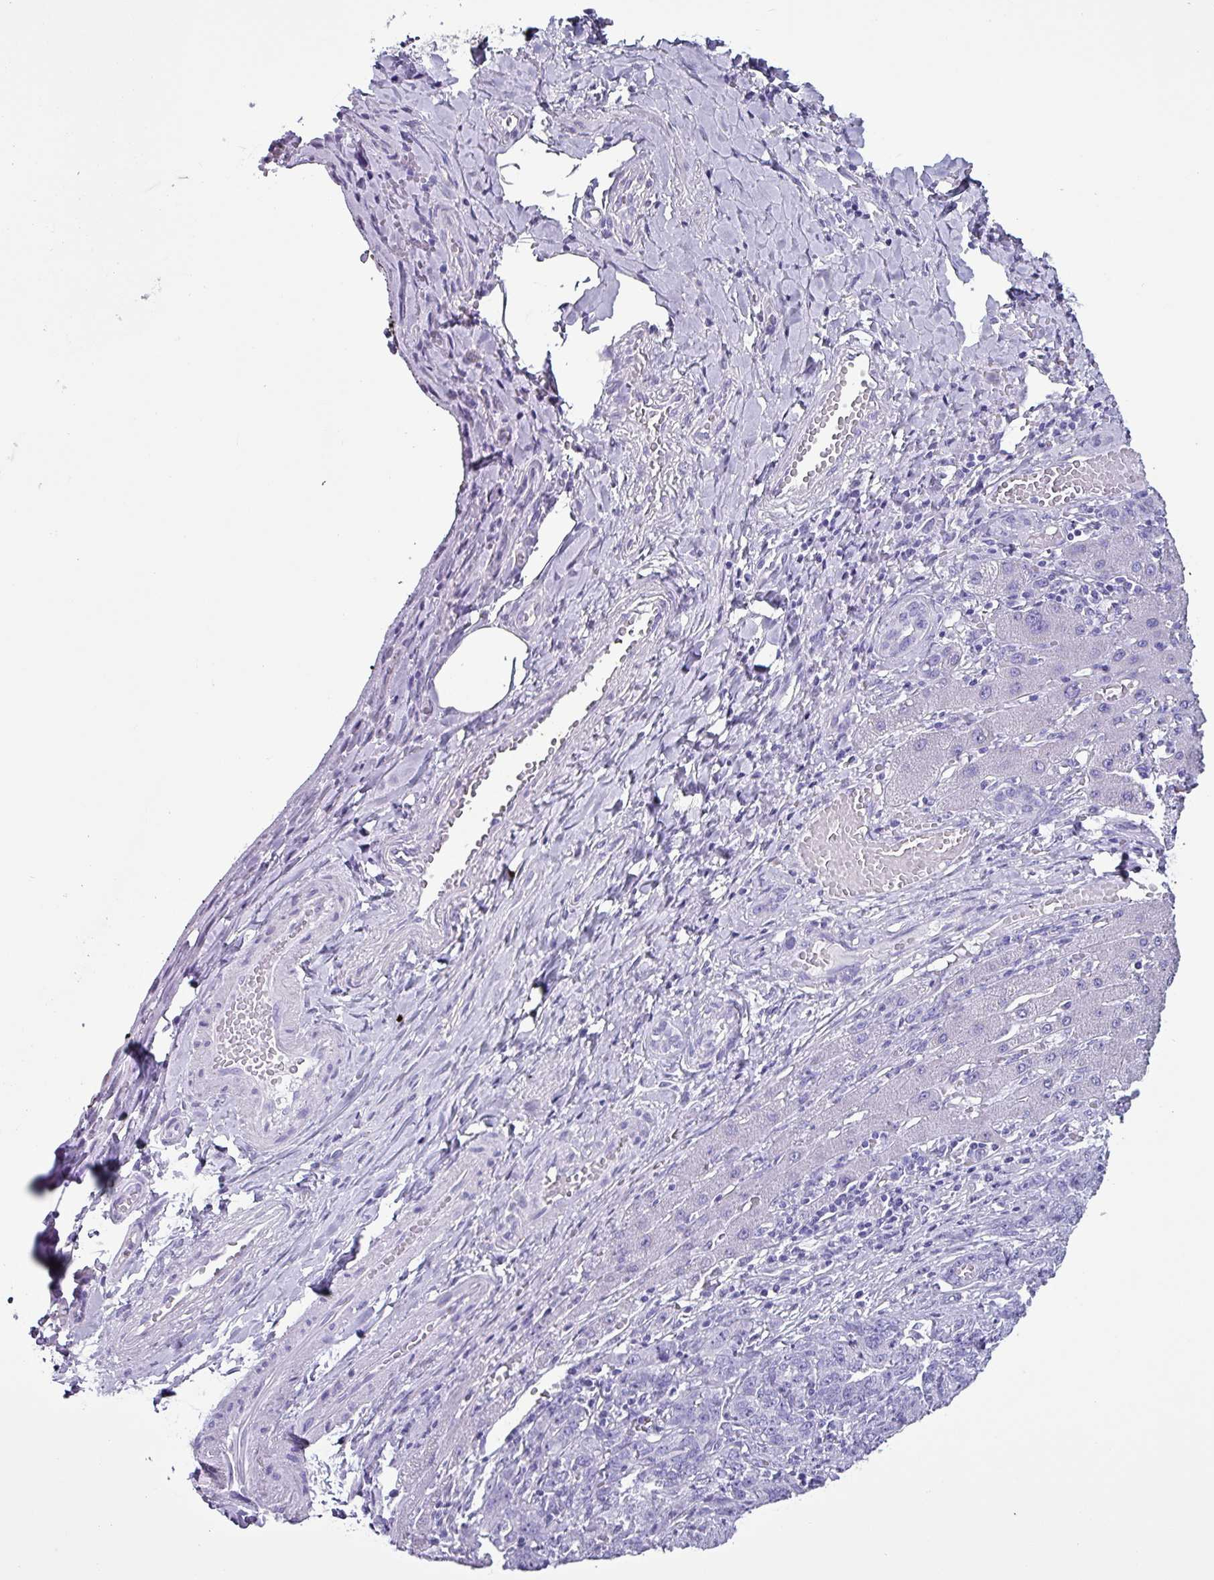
{"staining": {"intensity": "negative", "quantity": "none", "location": "none"}, "tissue": "liver cancer", "cell_type": "Tumor cells", "image_type": "cancer", "snomed": [{"axis": "morphology", "description": "Cholangiocarcinoma"}, {"axis": "topography", "description": "Liver"}], "caption": "A photomicrograph of liver cholangiocarcinoma stained for a protein reveals no brown staining in tumor cells.", "gene": "KRT6C", "patient": {"sex": "male", "age": 59}}